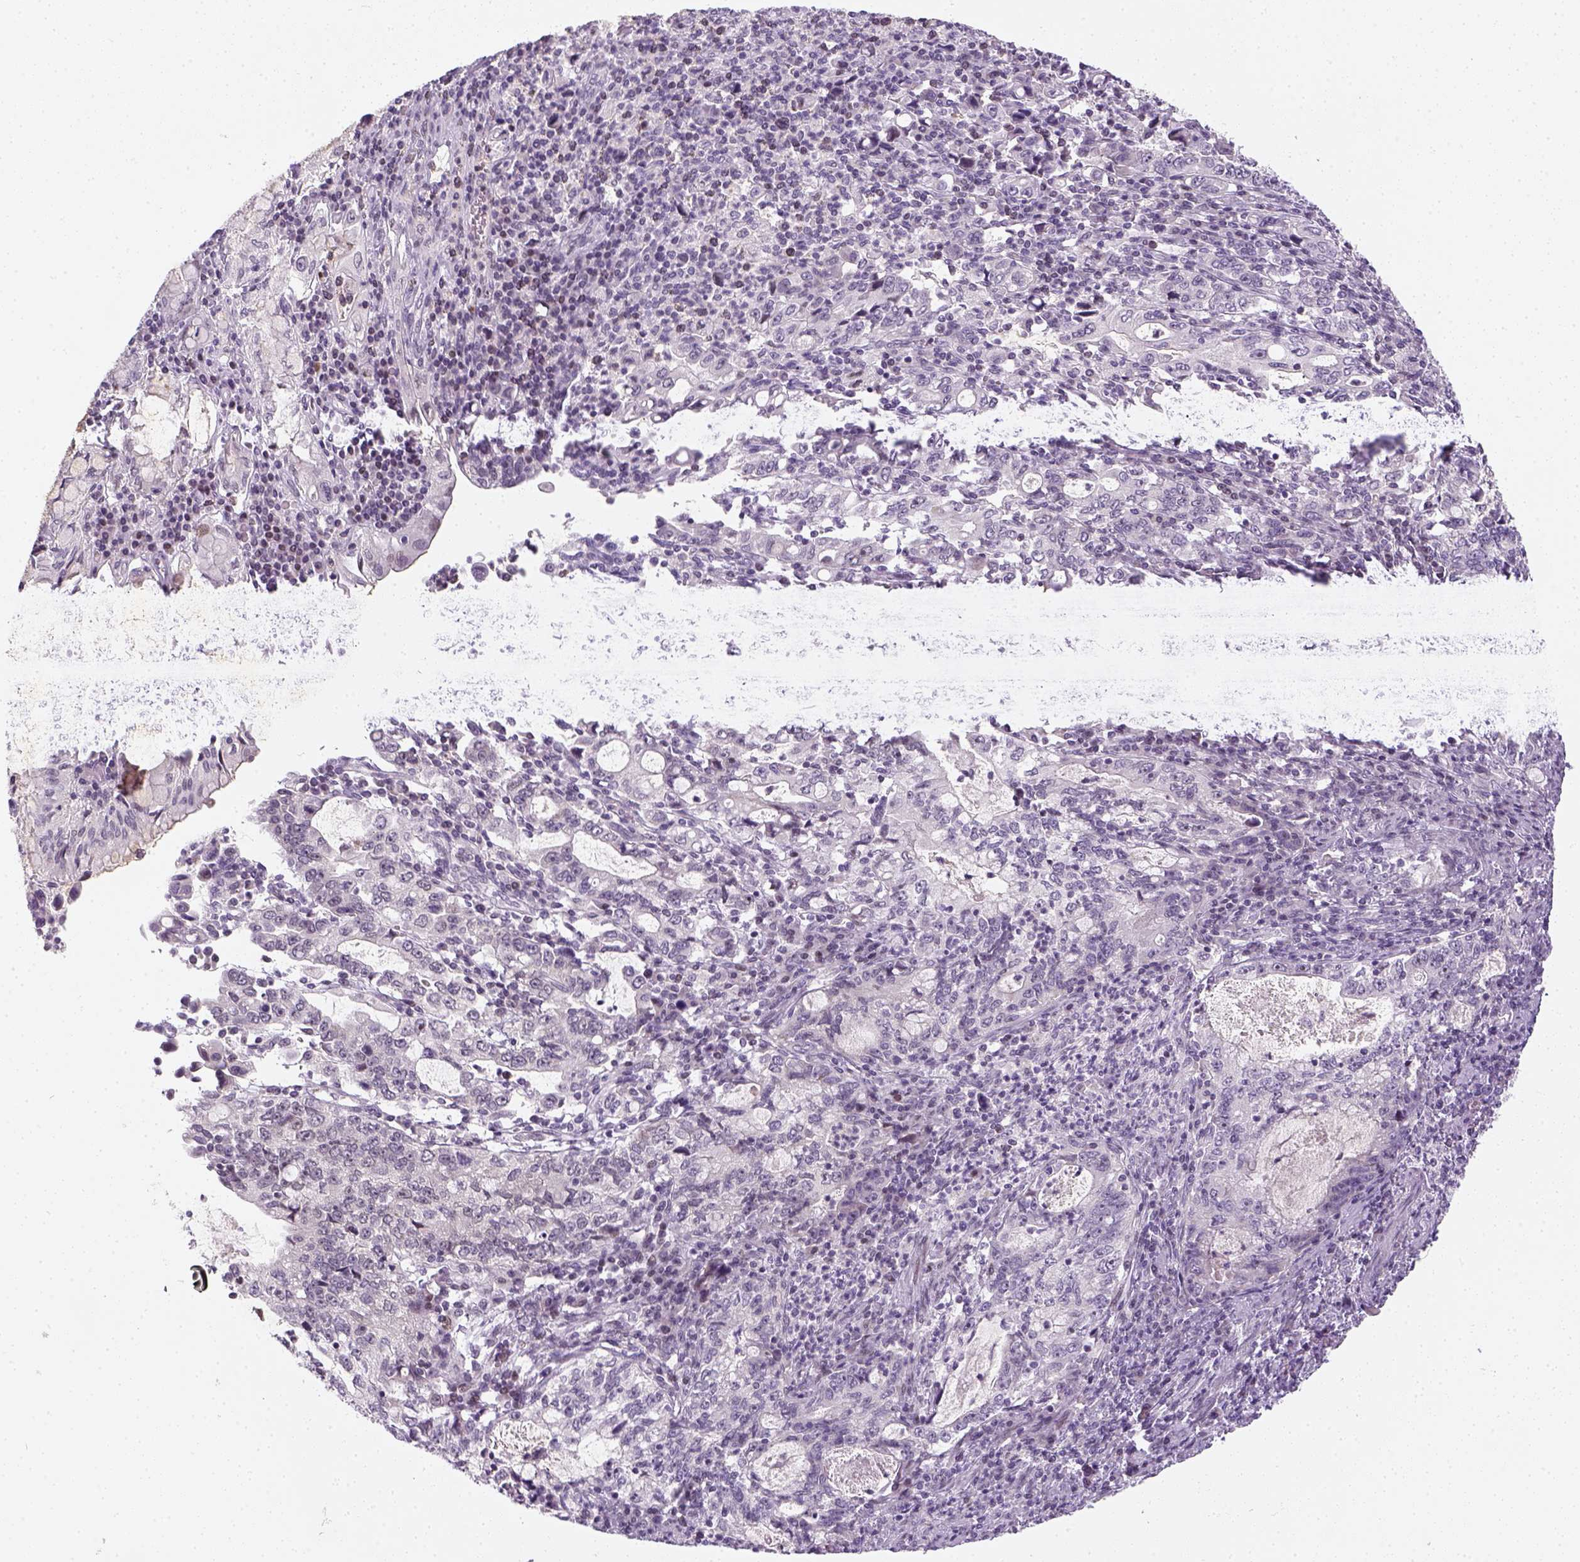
{"staining": {"intensity": "negative", "quantity": "none", "location": "none"}, "tissue": "stomach cancer", "cell_type": "Tumor cells", "image_type": "cancer", "snomed": [{"axis": "morphology", "description": "Adenocarcinoma, NOS"}, {"axis": "topography", "description": "Stomach, lower"}], "caption": "Immunohistochemistry (IHC) micrograph of human stomach cancer stained for a protein (brown), which shows no expression in tumor cells.", "gene": "MAGEB3", "patient": {"sex": "female", "age": 72}}